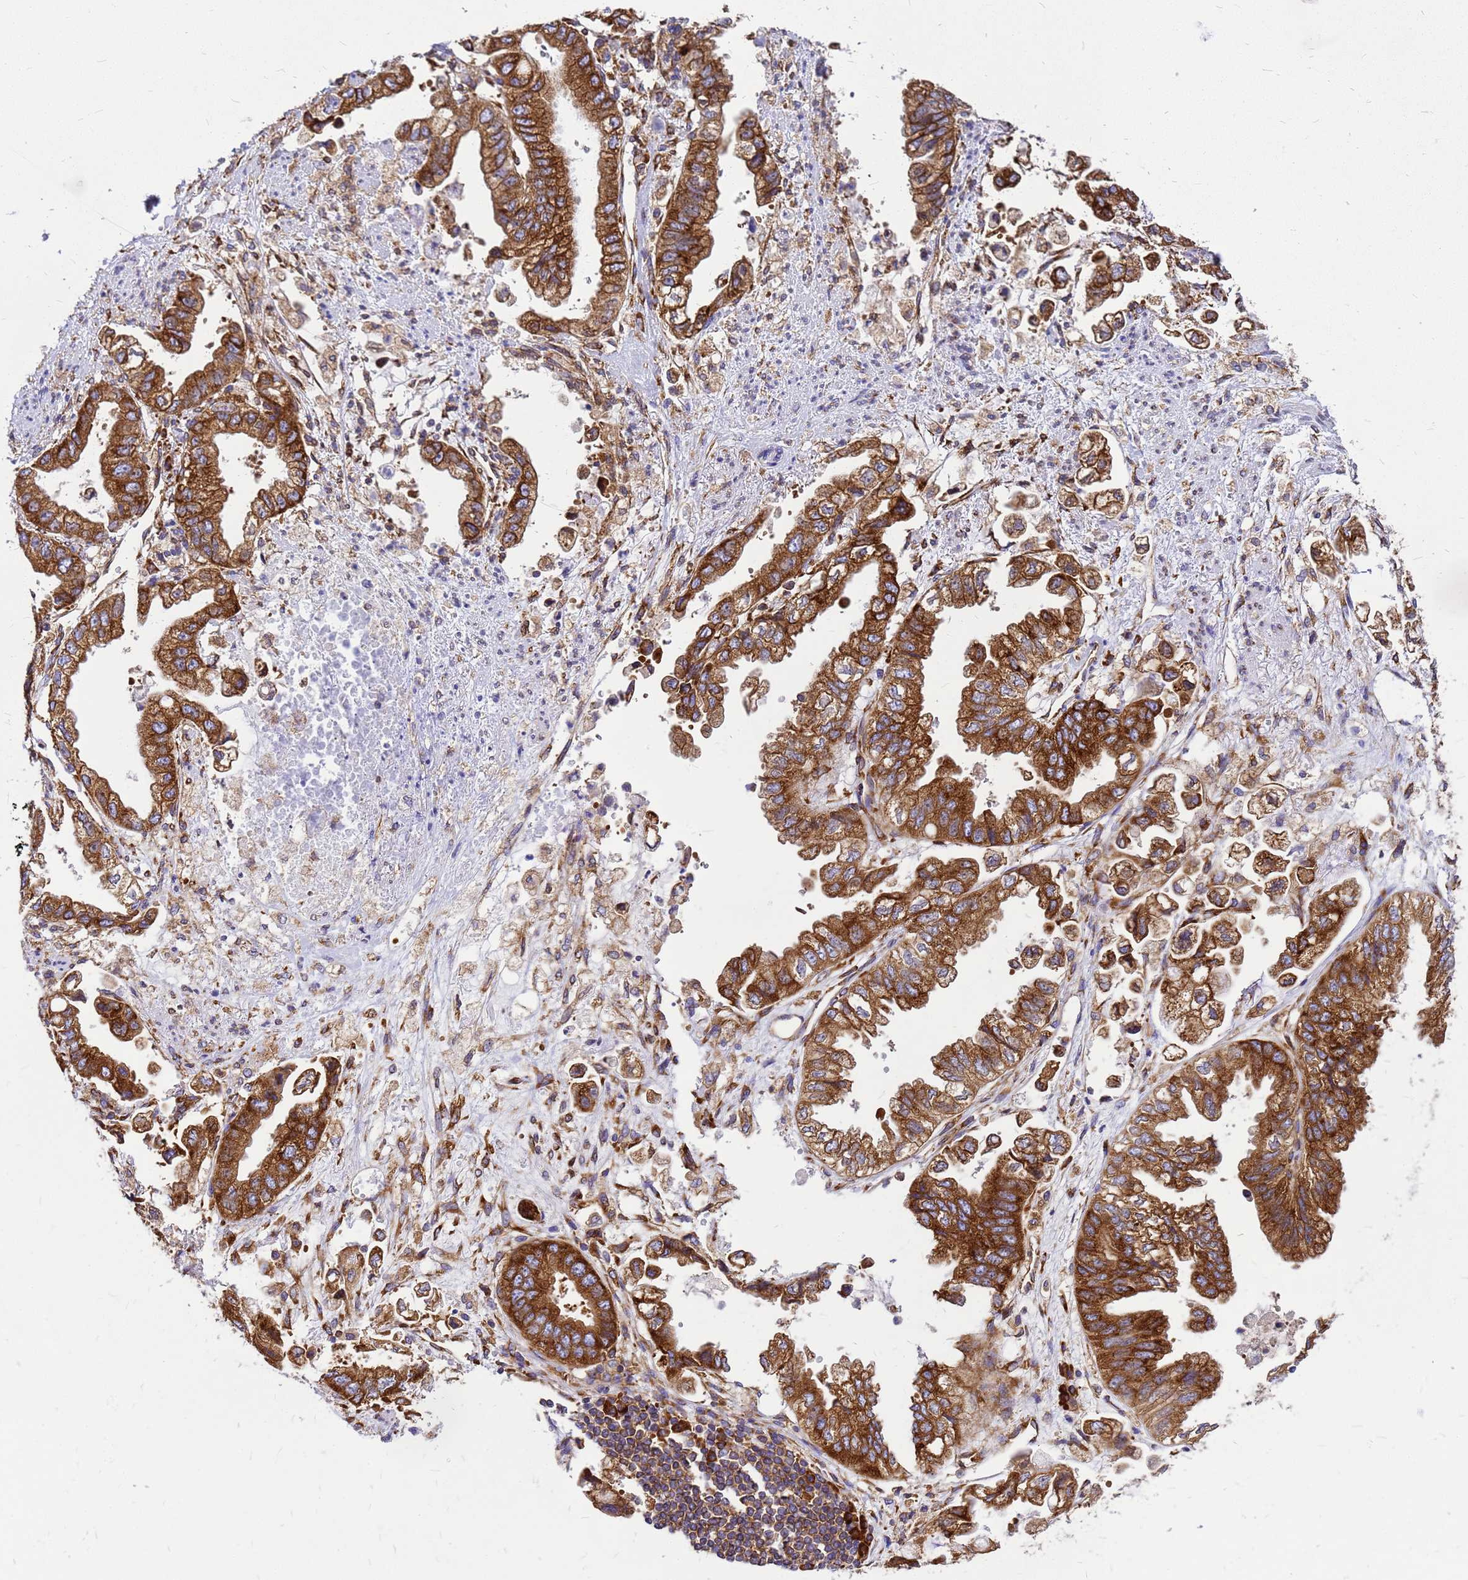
{"staining": {"intensity": "strong", "quantity": ">75%", "location": "cytoplasmic/membranous"}, "tissue": "stomach cancer", "cell_type": "Tumor cells", "image_type": "cancer", "snomed": [{"axis": "morphology", "description": "Adenocarcinoma, NOS"}, {"axis": "topography", "description": "Stomach"}], "caption": "Human stomach adenocarcinoma stained for a protein (brown) demonstrates strong cytoplasmic/membranous positive positivity in about >75% of tumor cells.", "gene": "EEF1D", "patient": {"sex": "male", "age": 62}}